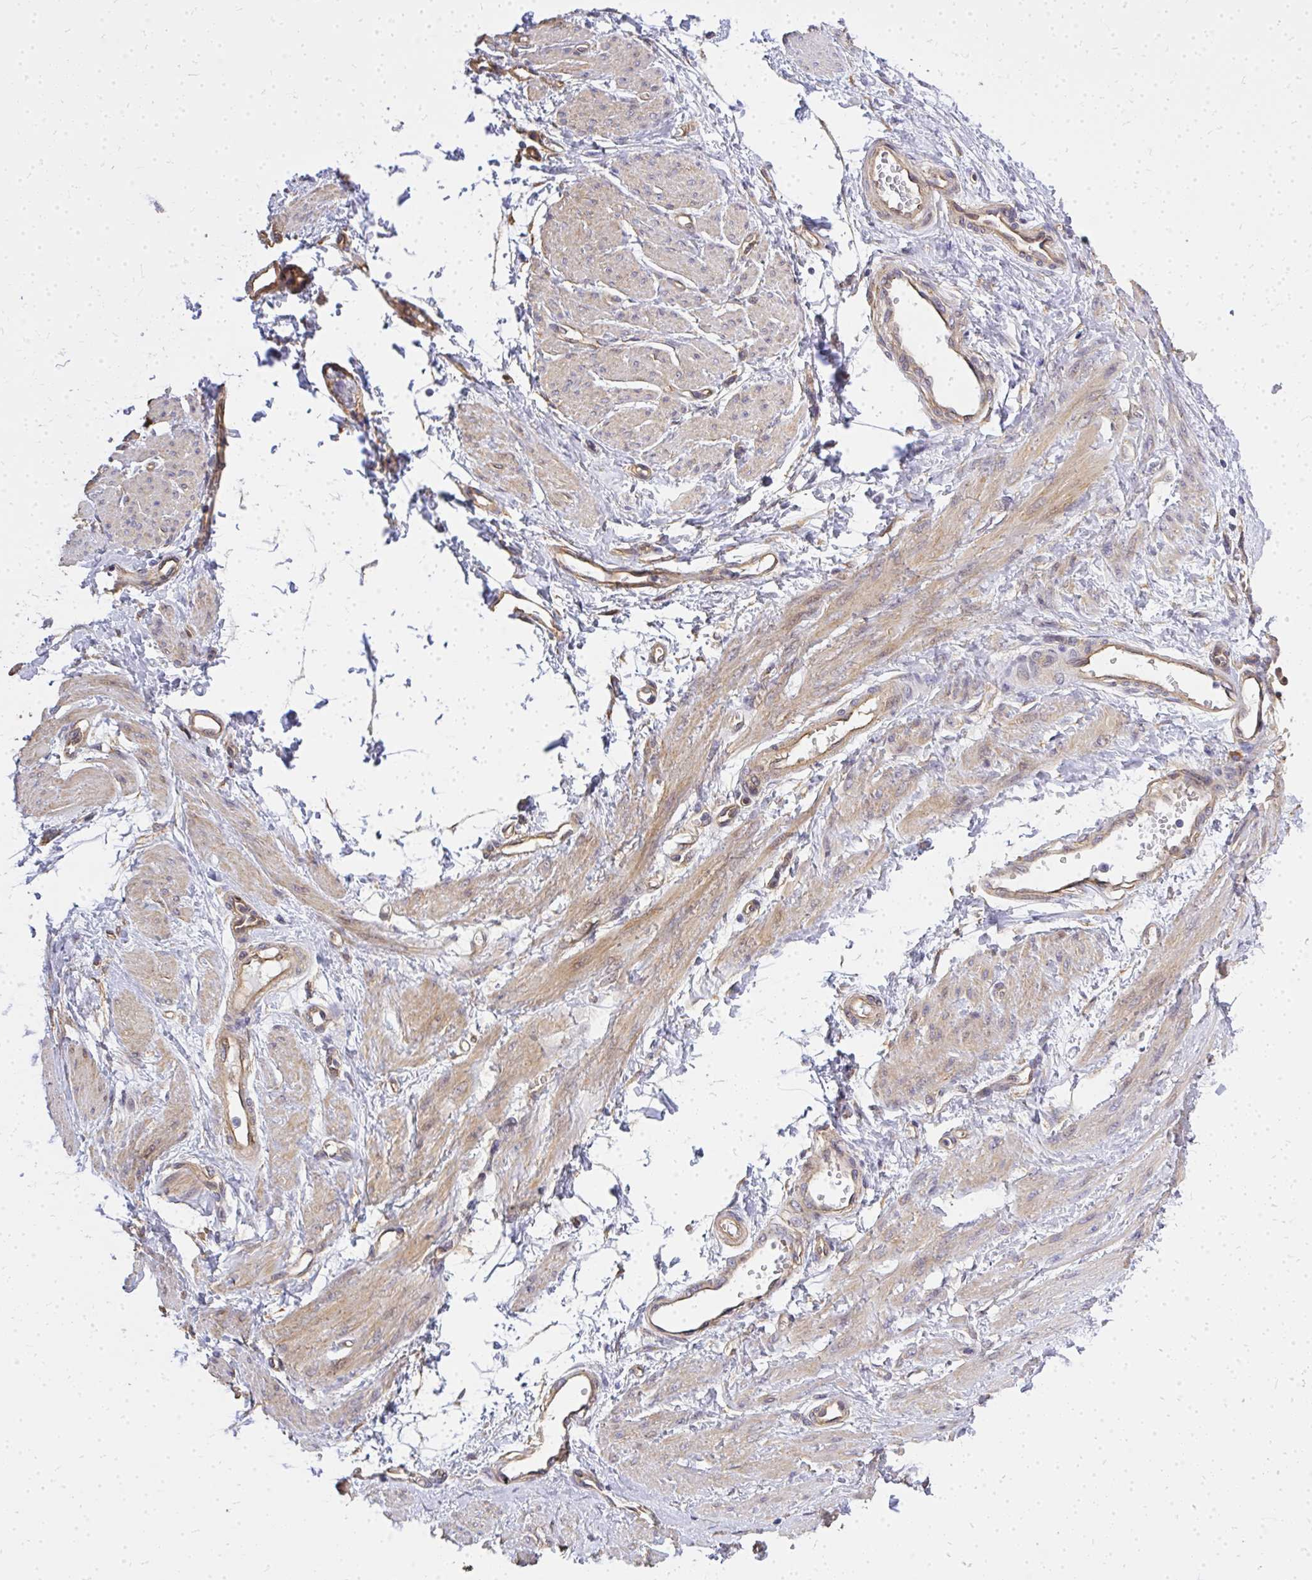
{"staining": {"intensity": "moderate", "quantity": "25%-75%", "location": "cytoplasmic/membranous"}, "tissue": "smooth muscle", "cell_type": "Smooth muscle cells", "image_type": "normal", "snomed": [{"axis": "morphology", "description": "Normal tissue, NOS"}, {"axis": "topography", "description": "Smooth muscle"}, {"axis": "topography", "description": "Uterus"}], "caption": "Immunohistochemical staining of unremarkable smooth muscle reveals moderate cytoplasmic/membranous protein positivity in about 25%-75% of smooth muscle cells.", "gene": "ENSG00000258472", "patient": {"sex": "female", "age": 39}}